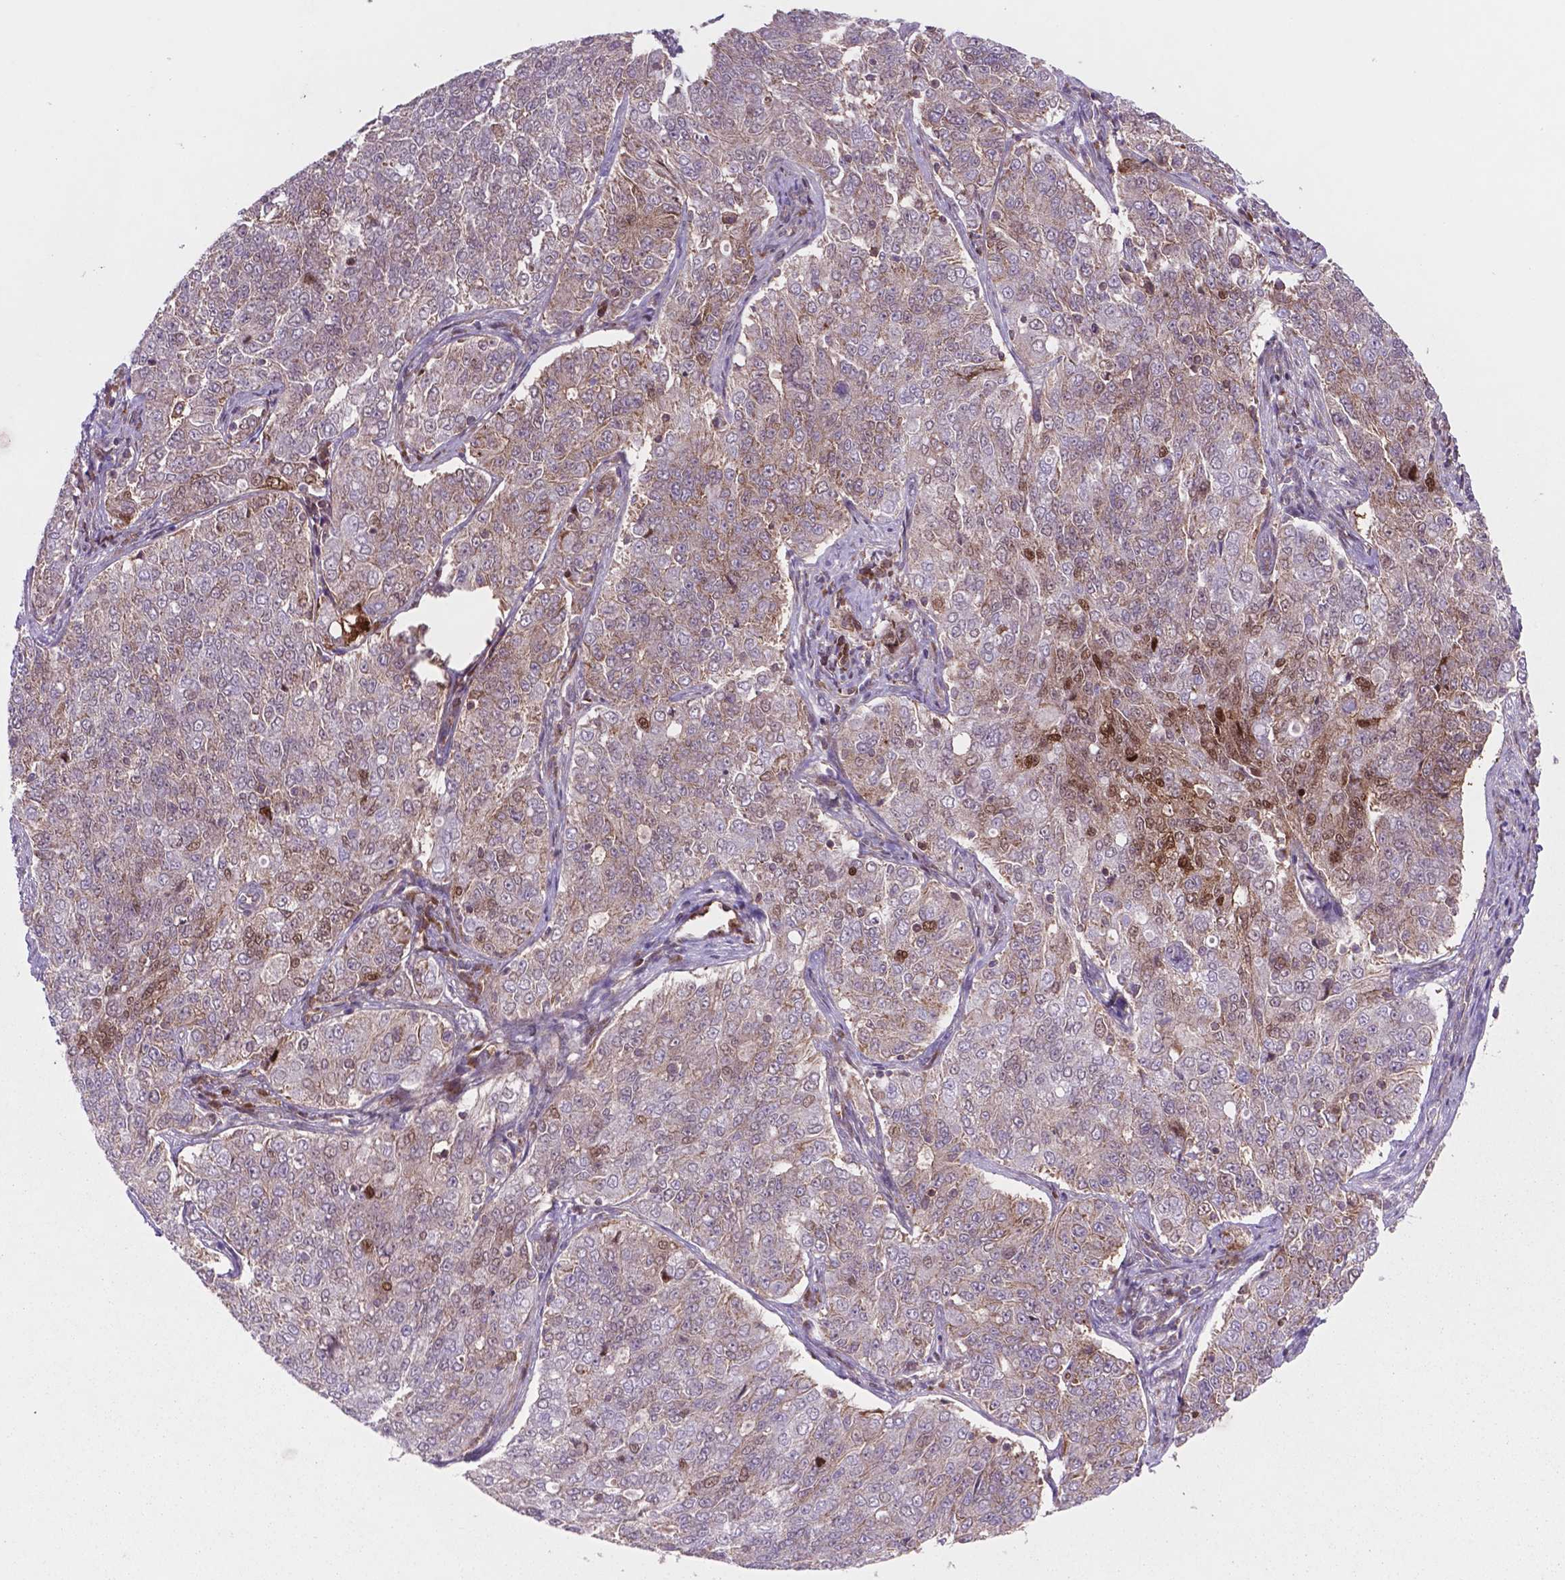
{"staining": {"intensity": "moderate", "quantity": "<25%", "location": "nuclear"}, "tissue": "endometrial cancer", "cell_type": "Tumor cells", "image_type": "cancer", "snomed": [{"axis": "morphology", "description": "Adenocarcinoma, NOS"}, {"axis": "topography", "description": "Endometrium"}], "caption": "Brown immunohistochemical staining in endometrial adenocarcinoma displays moderate nuclear staining in about <25% of tumor cells.", "gene": "LDHA", "patient": {"sex": "female", "age": 43}}